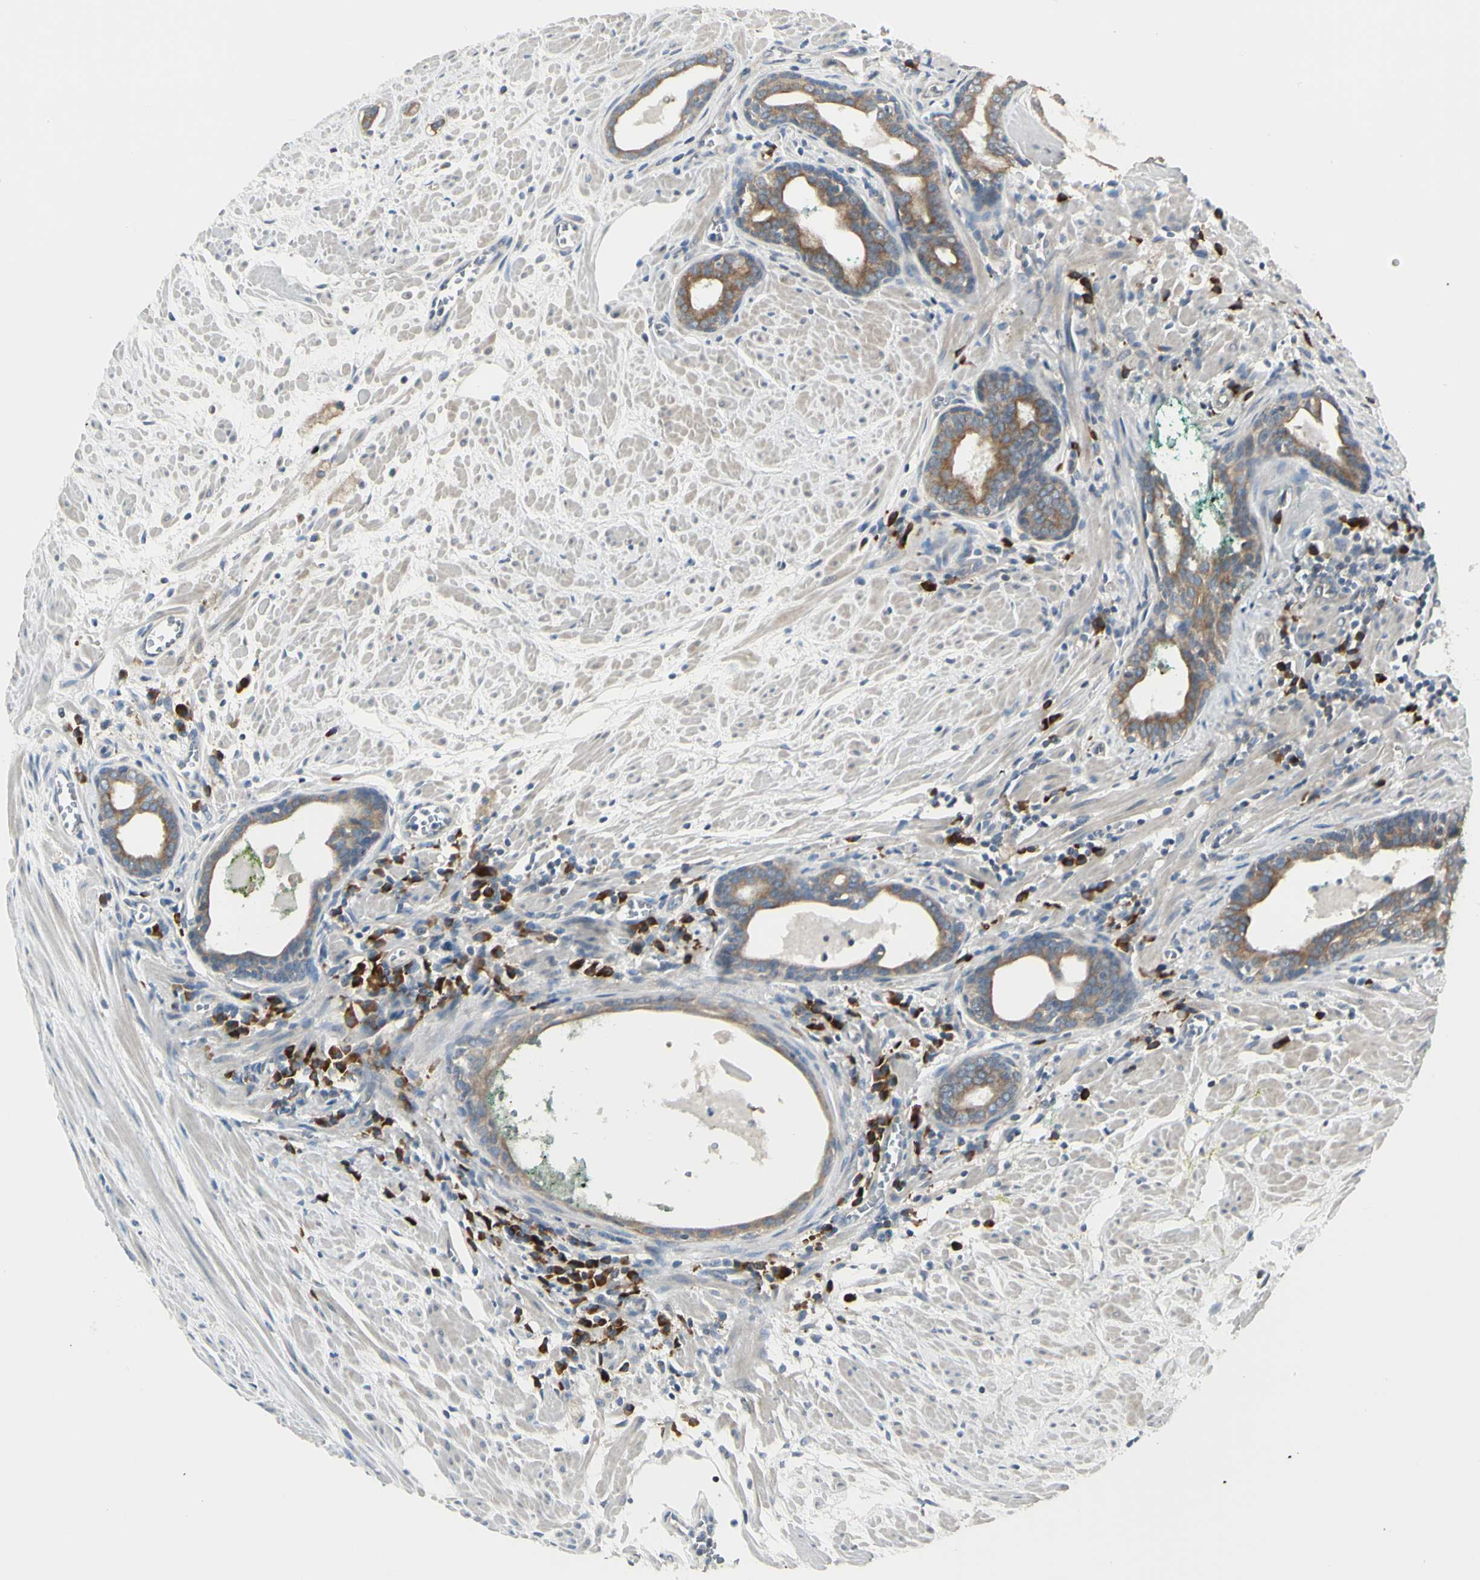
{"staining": {"intensity": "moderate", "quantity": ">75%", "location": "cytoplasmic/membranous"}, "tissue": "prostate cancer", "cell_type": "Tumor cells", "image_type": "cancer", "snomed": [{"axis": "morphology", "description": "Adenocarcinoma, Low grade"}, {"axis": "topography", "description": "Prostate"}], "caption": "Immunohistochemistry (IHC) histopathology image of neoplastic tissue: prostate cancer (adenocarcinoma (low-grade)) stained using IHC demonstrates medium levels of moderate protein expression localized specifically in the cytoplasmic/membranous of tumor cells, appearing as a cytoplasmic/membranous brown color.", "gene": "SELENOS", "patient": {"sex": "male", "age": 57}}